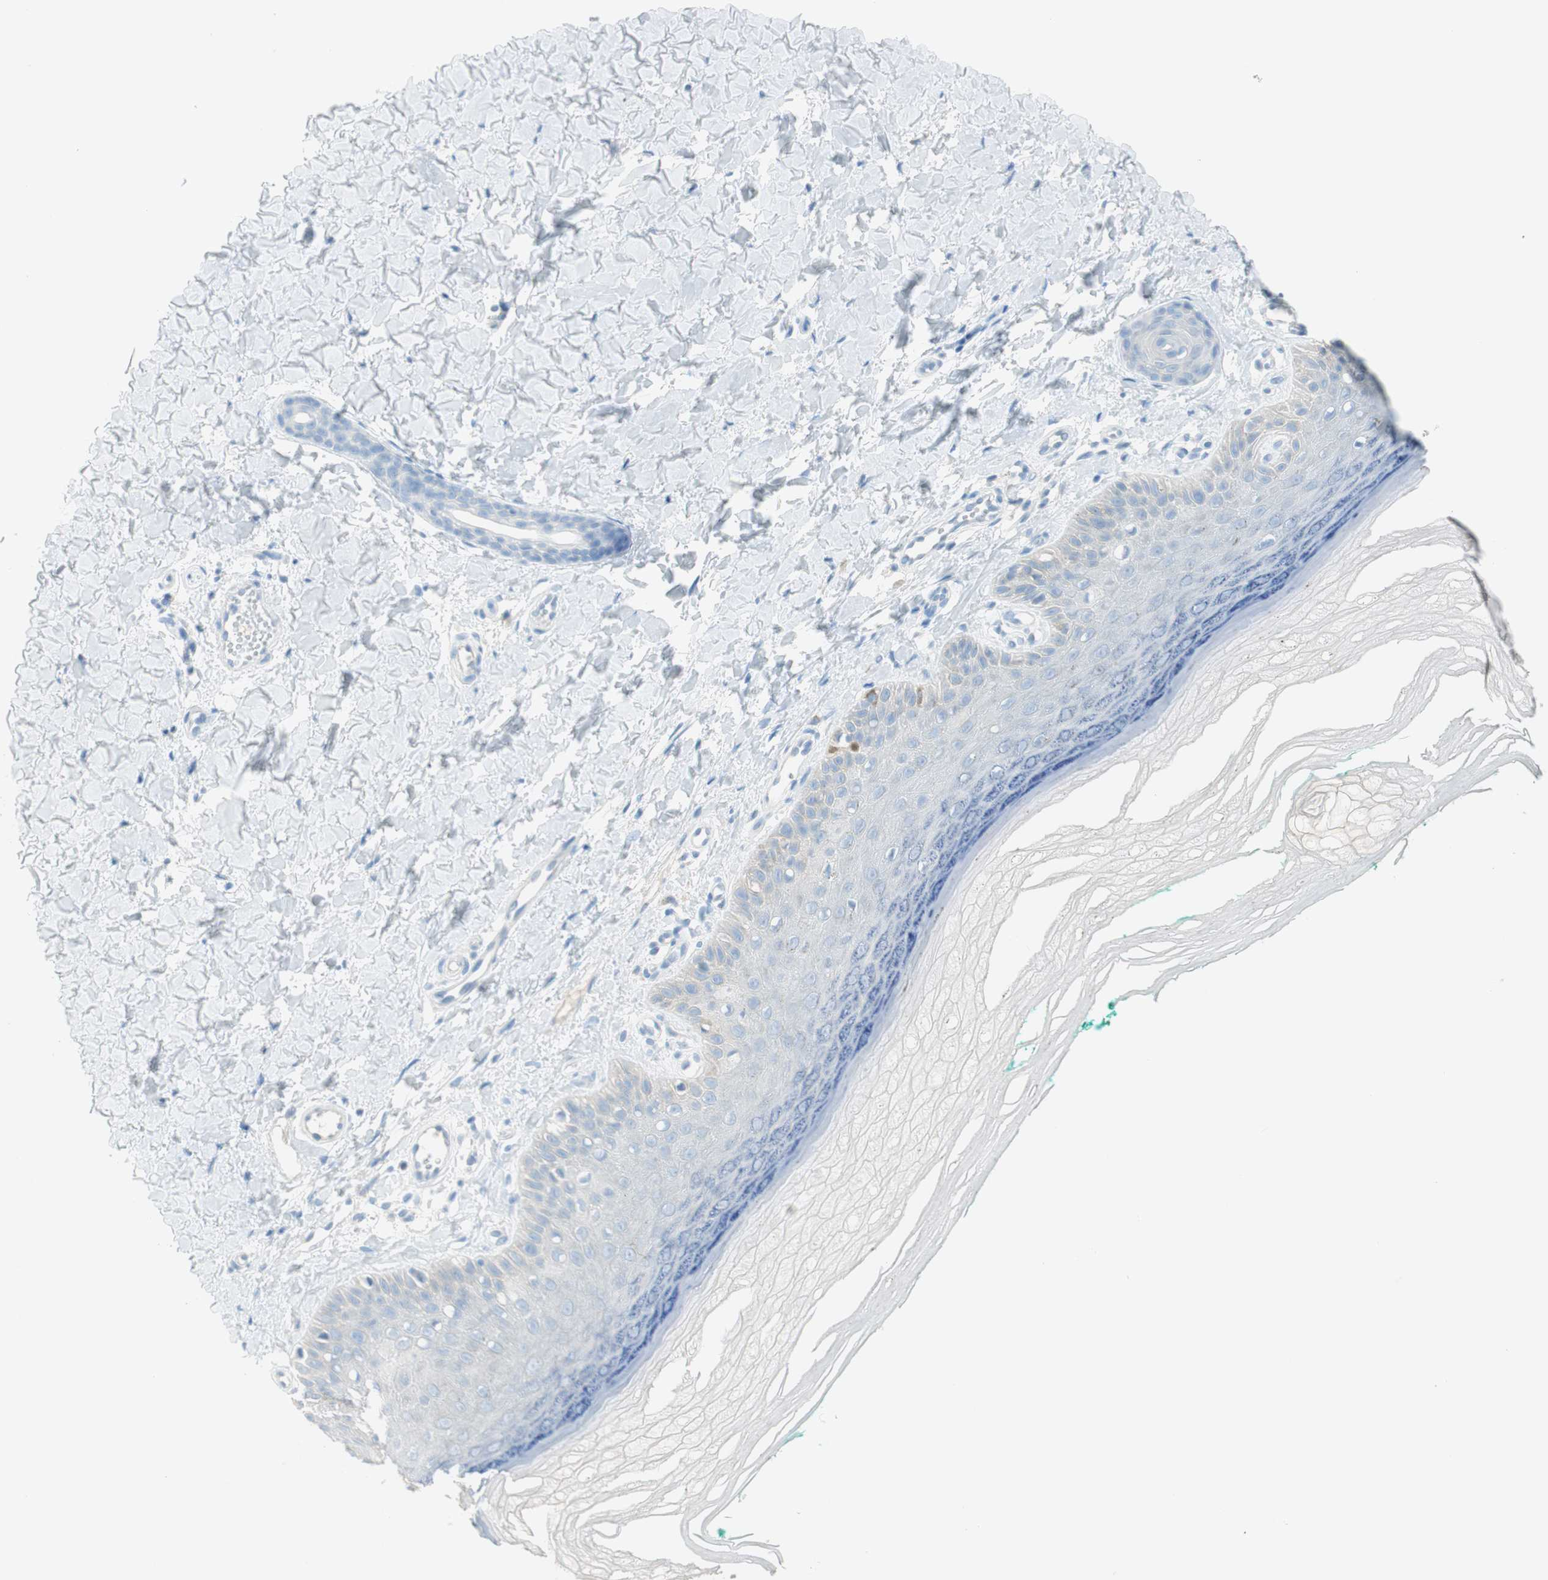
{"staining": {"intensity": "negative", "quantity": "none", "location": "none"}, "tissue": "skin", "cell_type": "Fibroblasts", "image_type": "normal", "snomed": [{"axis": "morphology", "description": "Normal tissue, NOS"}, {"axis": "topography", "description": "Skin"}], "caption": "Immunohistochemical staining of benign skin exhibits no significant expression in fibroblasts. (IHC, brightfield microscopy, high magnification).", "gene": "TNFRSF13C", "patient": {"sex": "male", "age": 26}}